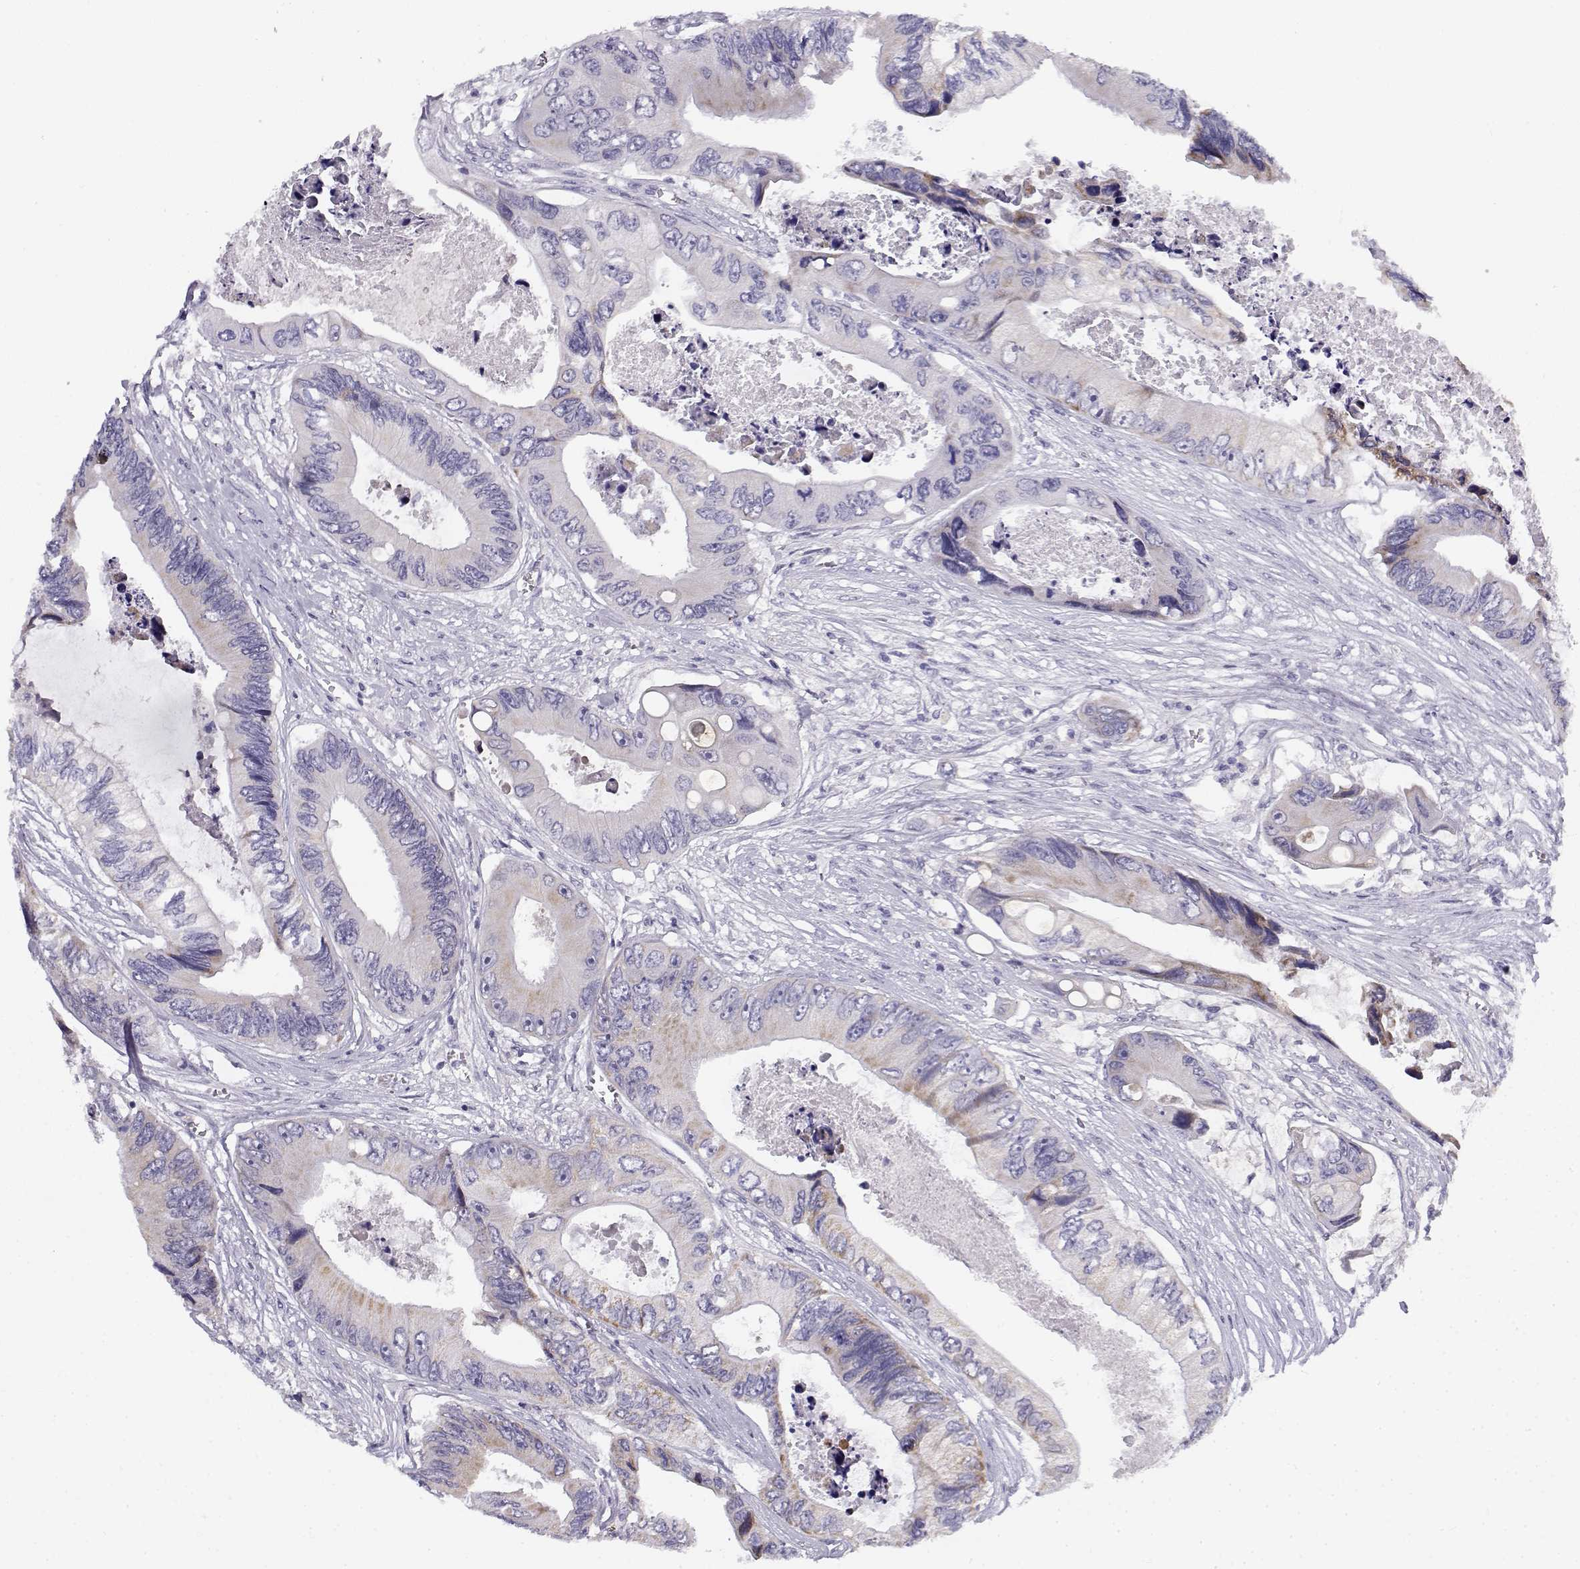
{"staining": {"intensity": "moderate", "quantity": "<25%", "location": "cytoplasmic/membranous"}, "tissue": "colorectal cancer", "cell_type": "Tumor cells", "image_type": "cancer", "snomed": [{"axis": "morphology", "description": "Adenocarcinoma, NOS"}, {"axis": "topography", "description": "Rectum"}], "caption": "Brown immunohistochemical staining in human colorectal cancer reveals moderate cytoplasmic/membranous positivity in about <25% of tumor cells.", "gene": "CREB3L3", "patient": {"sex": "male", "age": 63}}